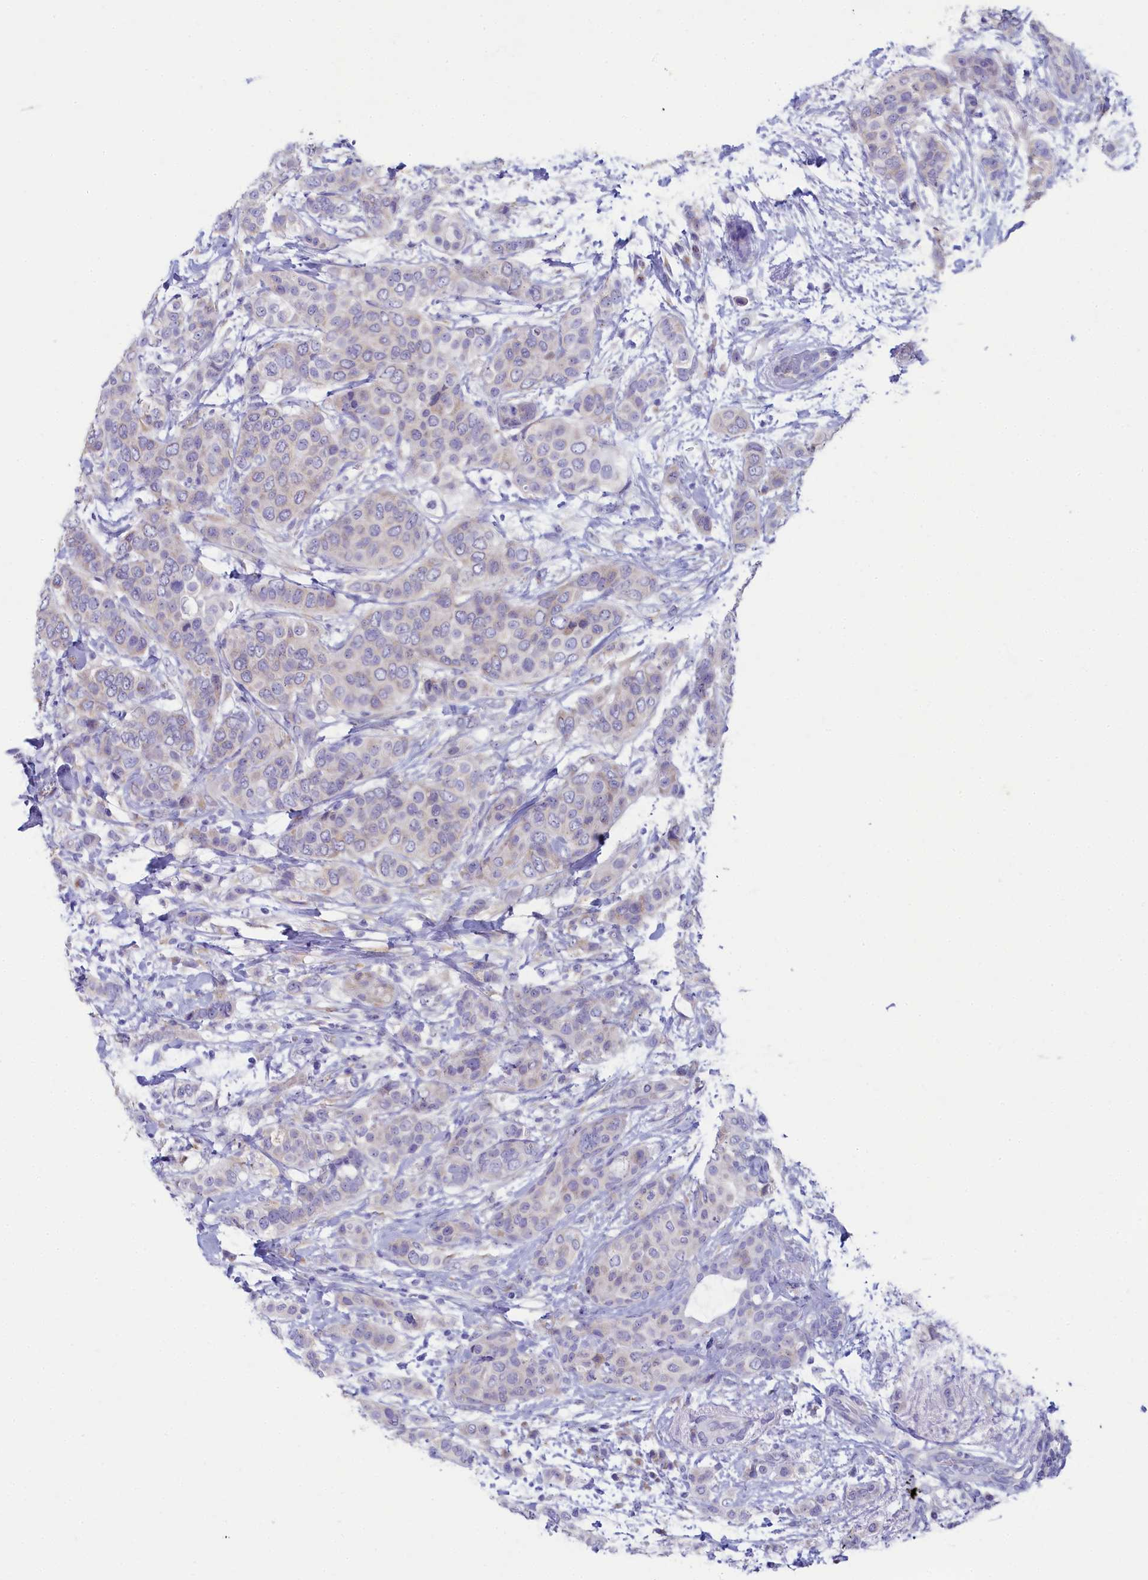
{"staining": {"intensity": "weak", "quantity": "<25%", "location": "cytoplasmic/membranous"}, "tissue": "breast cancer", "cell_type": "Tumor cells", "image_type": "cancer", "snomed": [{"axis": "morphology", "description": "Lobular carcinoma"}, {"axis": "topography", "description": "Breast"}], "caption": "Human breast cancer stained for a protein using immunohistochemistry (IHC) exhibits no expression in tumor cells.", "gene": "SKA3", "patient": {"sex": "female", "age": 51}}